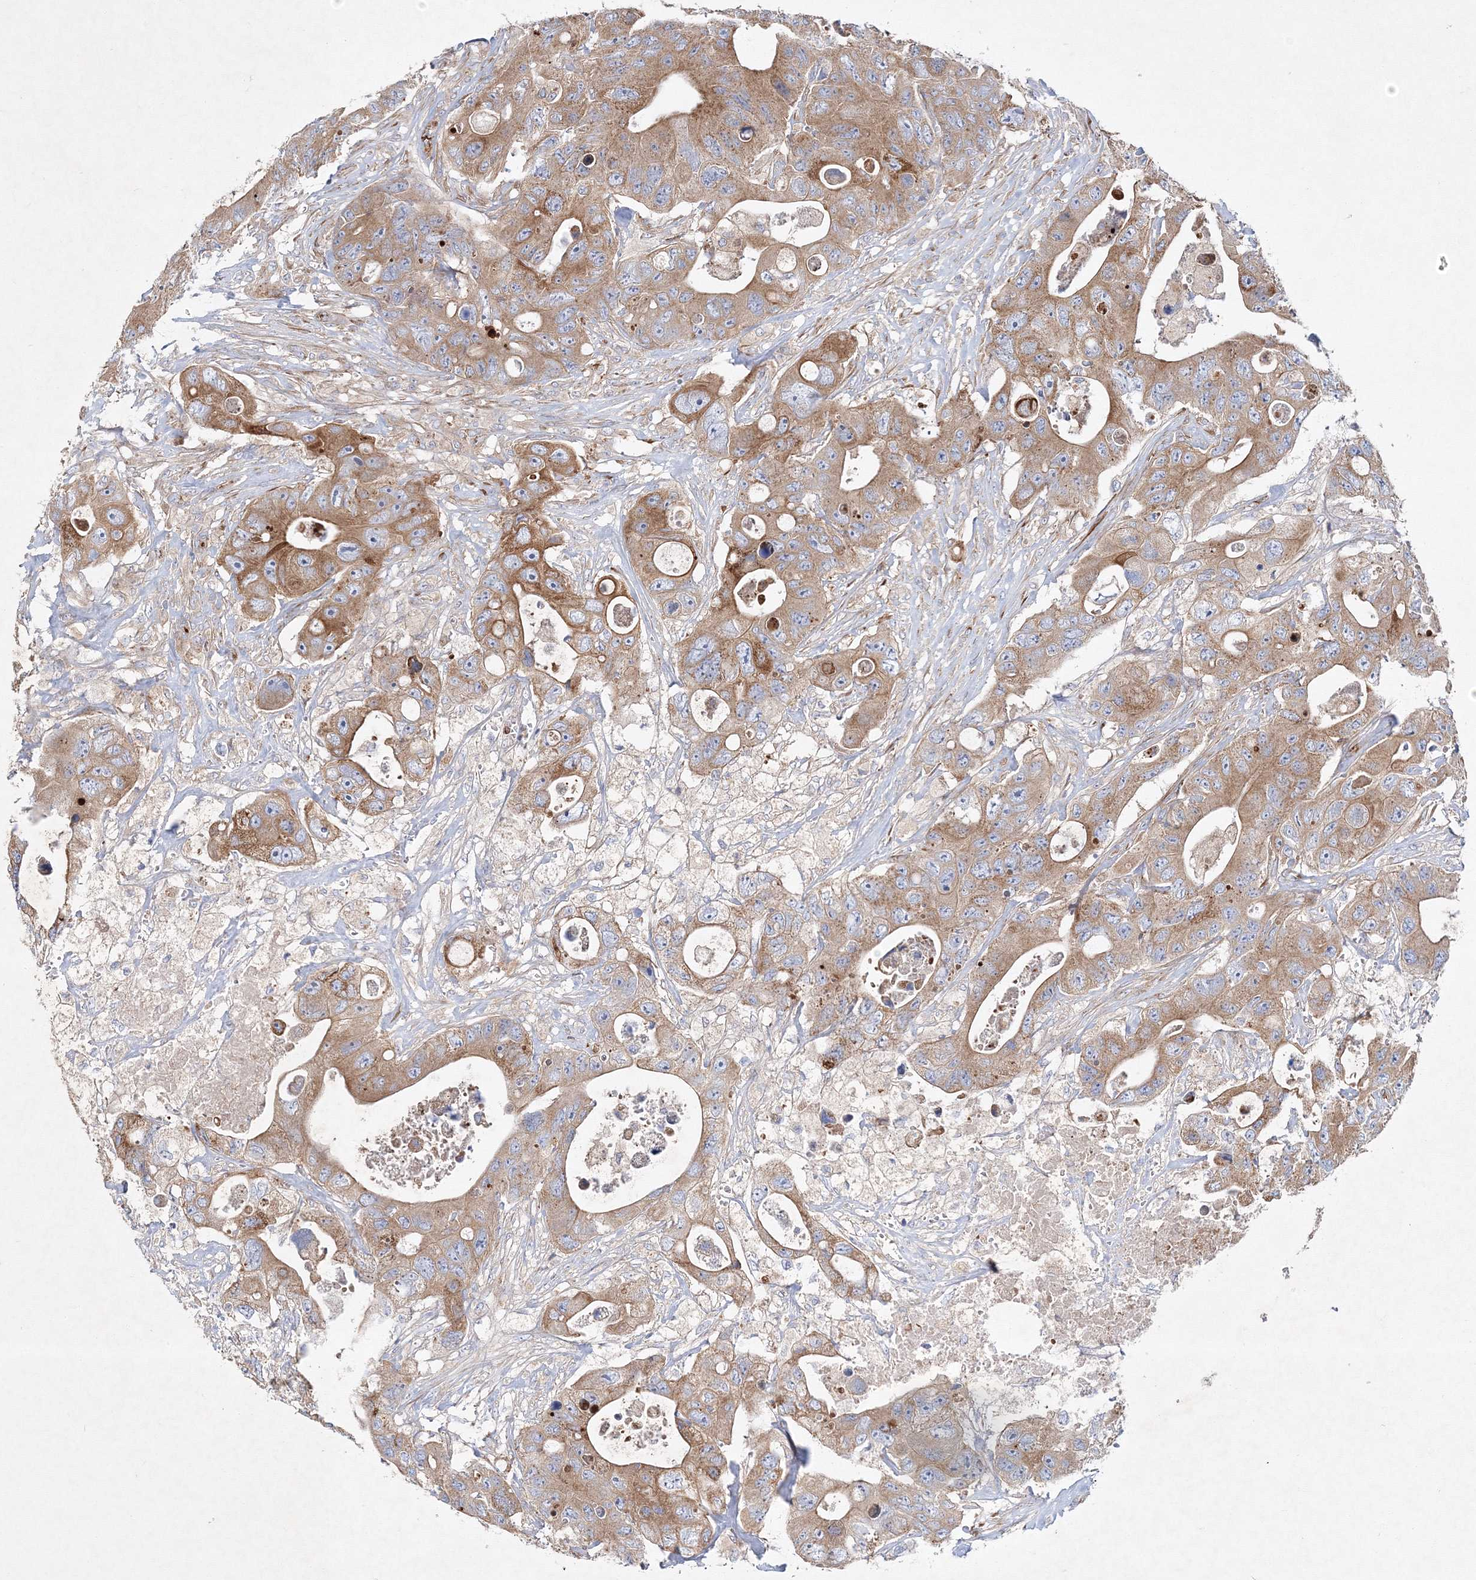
{"staining": {"intensity": "moderate", "quantity": ">75%", "location": "cytoplasmic/membranous"}, "tissue": "colorectal cancer", "cell_type": "Tumor cells", "image_type": "cancer", "snomed": [{"axis": "morphology", "description": "Adenocarcinoma, NOS"}, {"axis": "topography", "description": "Colon"}], "caption": "Brown immunohistochemical staining in colorectal adenocarcinoma reveals moderate cytoplasmic/membranous staining in about >75% of tumor cells.", "gene": "ZFYVE16", "patient": {"sex": "female", "age": 46}}